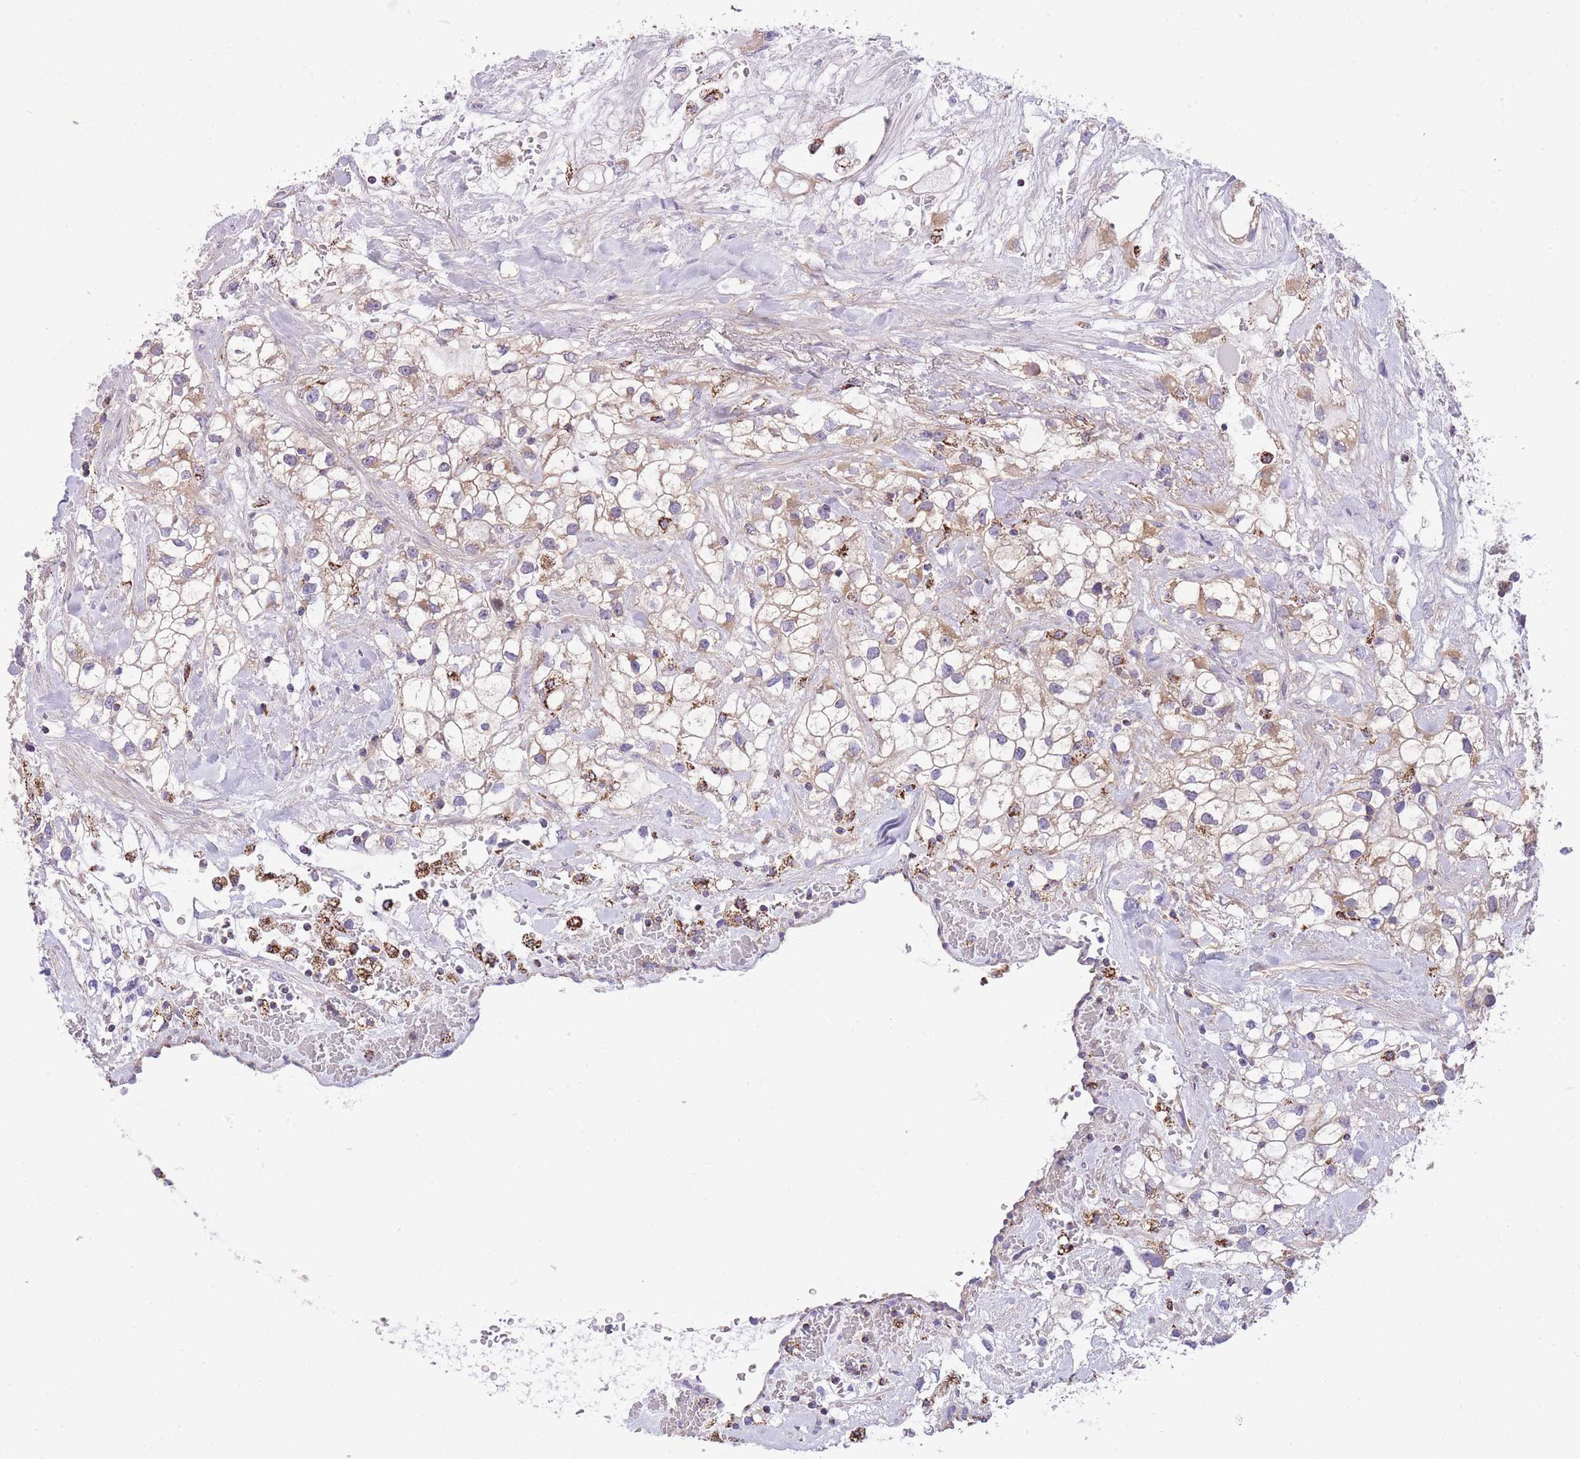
{"staining": {"intensity": "weak", "quantity": "<25%", "location": "cytoplasmic/membranous"}, "tissue": "renal cancer", "cell_type": "Tumor cells", "image_type": "cancer", "snomed": [{"axis": "morphology", "description": "Adenocarcinoma, NOS"}, {"axis": "topography", "description": "Kidney"}], "caption": "Tumor cells are negative for protein expression in human renal adenocarcinoma.", "gene": "ST3GAL3", "patient": {"sex": "male", "age": 59}}